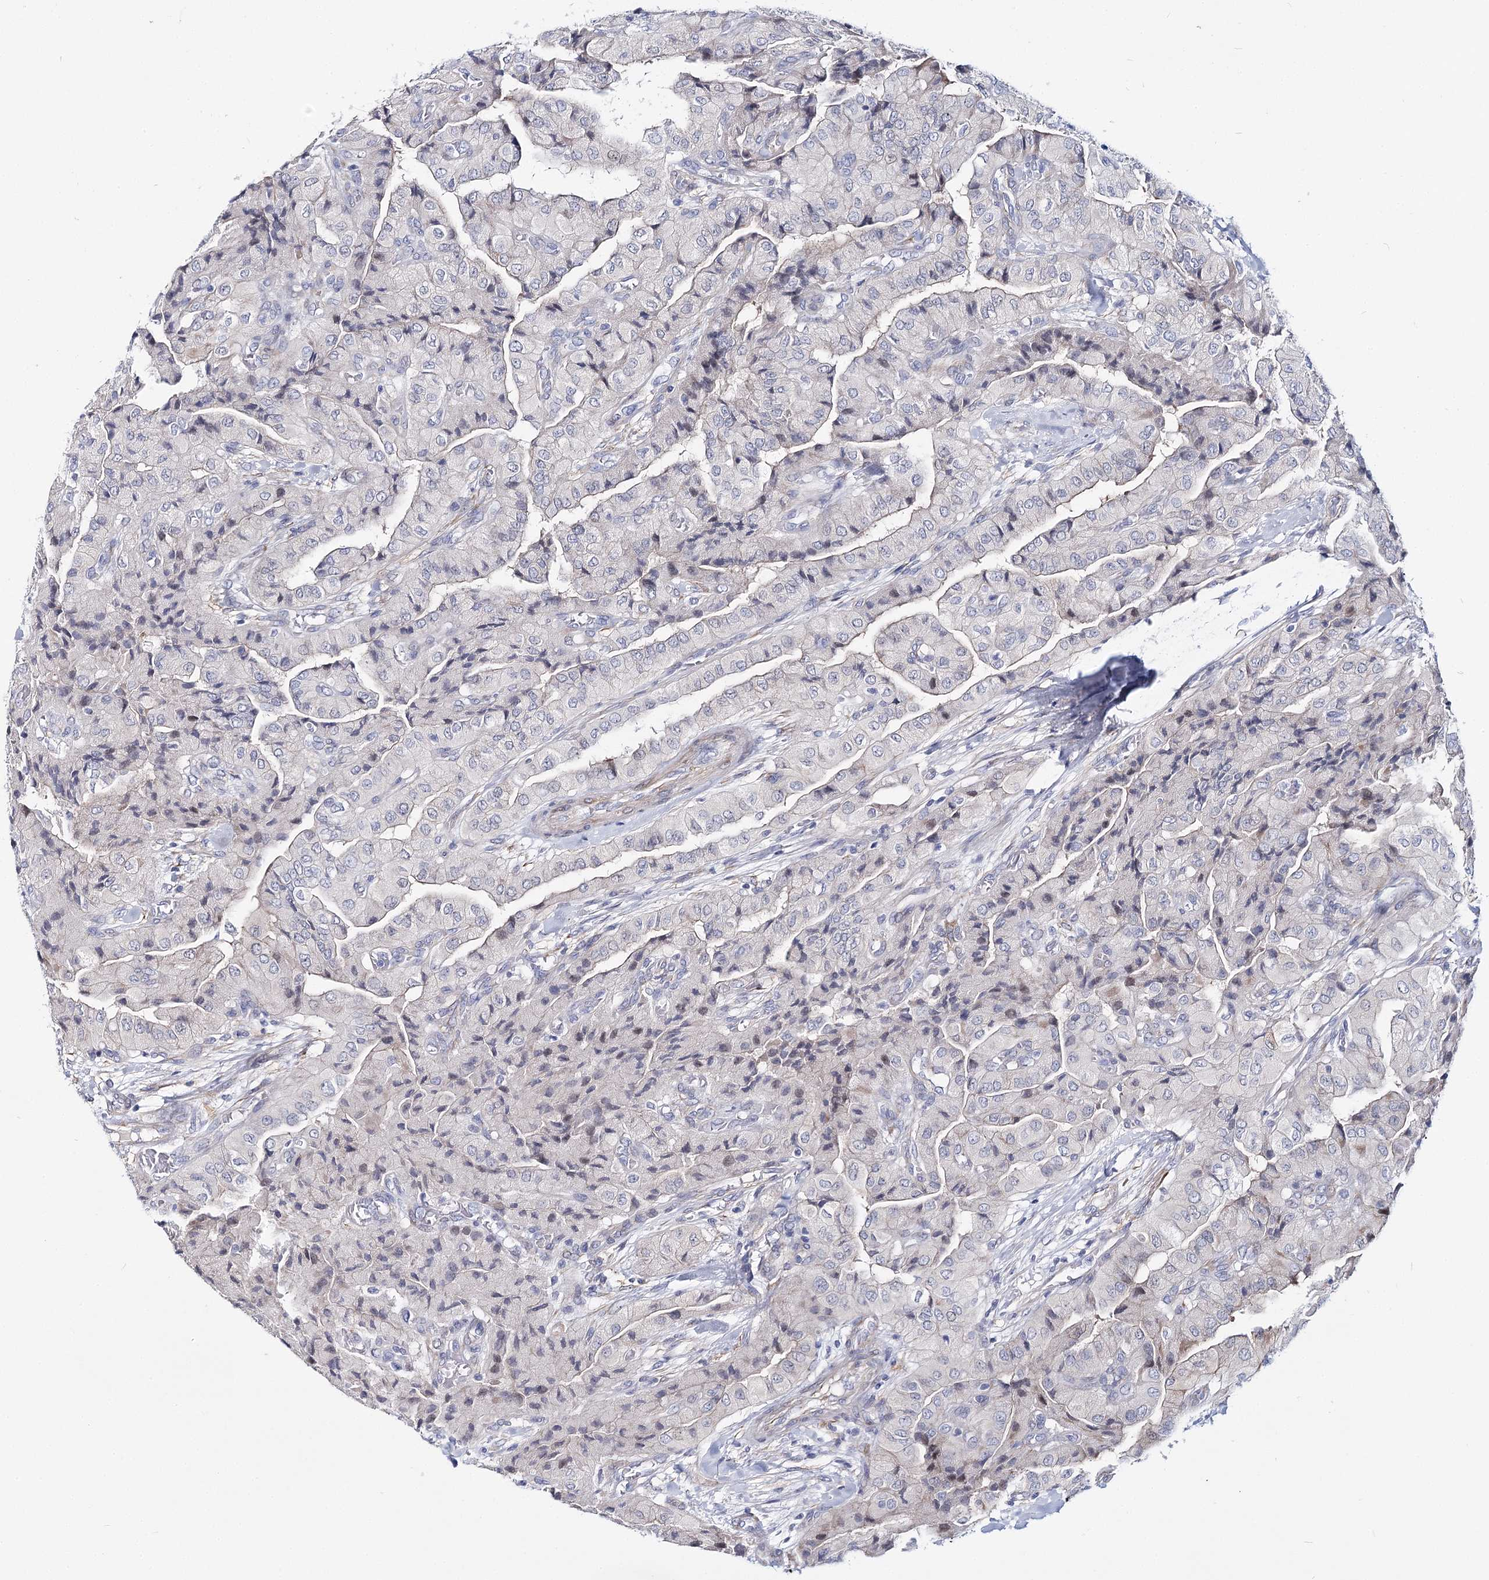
{"staining": {"intensity": "negative", "quantity": "none", "location": "none"}, "tissue": "thyroid cancer", "cell_type": "Tumor cells", "image_type": "cancer", "snomed": [{"axis": "morphology", "description": "Papillary adenocarcinoma, NOS"}, {"axis": "topography", "description": "Thyroid gland"}], "caption": "Immunohistochemistry (IHC) image of human papillary adenocarcinoma (thyroid) stained for a protein (brown), which demonstrates no expression in tumor cells.", "gene": "TEX12", "patient": {"sex": "female", "age": 59}}